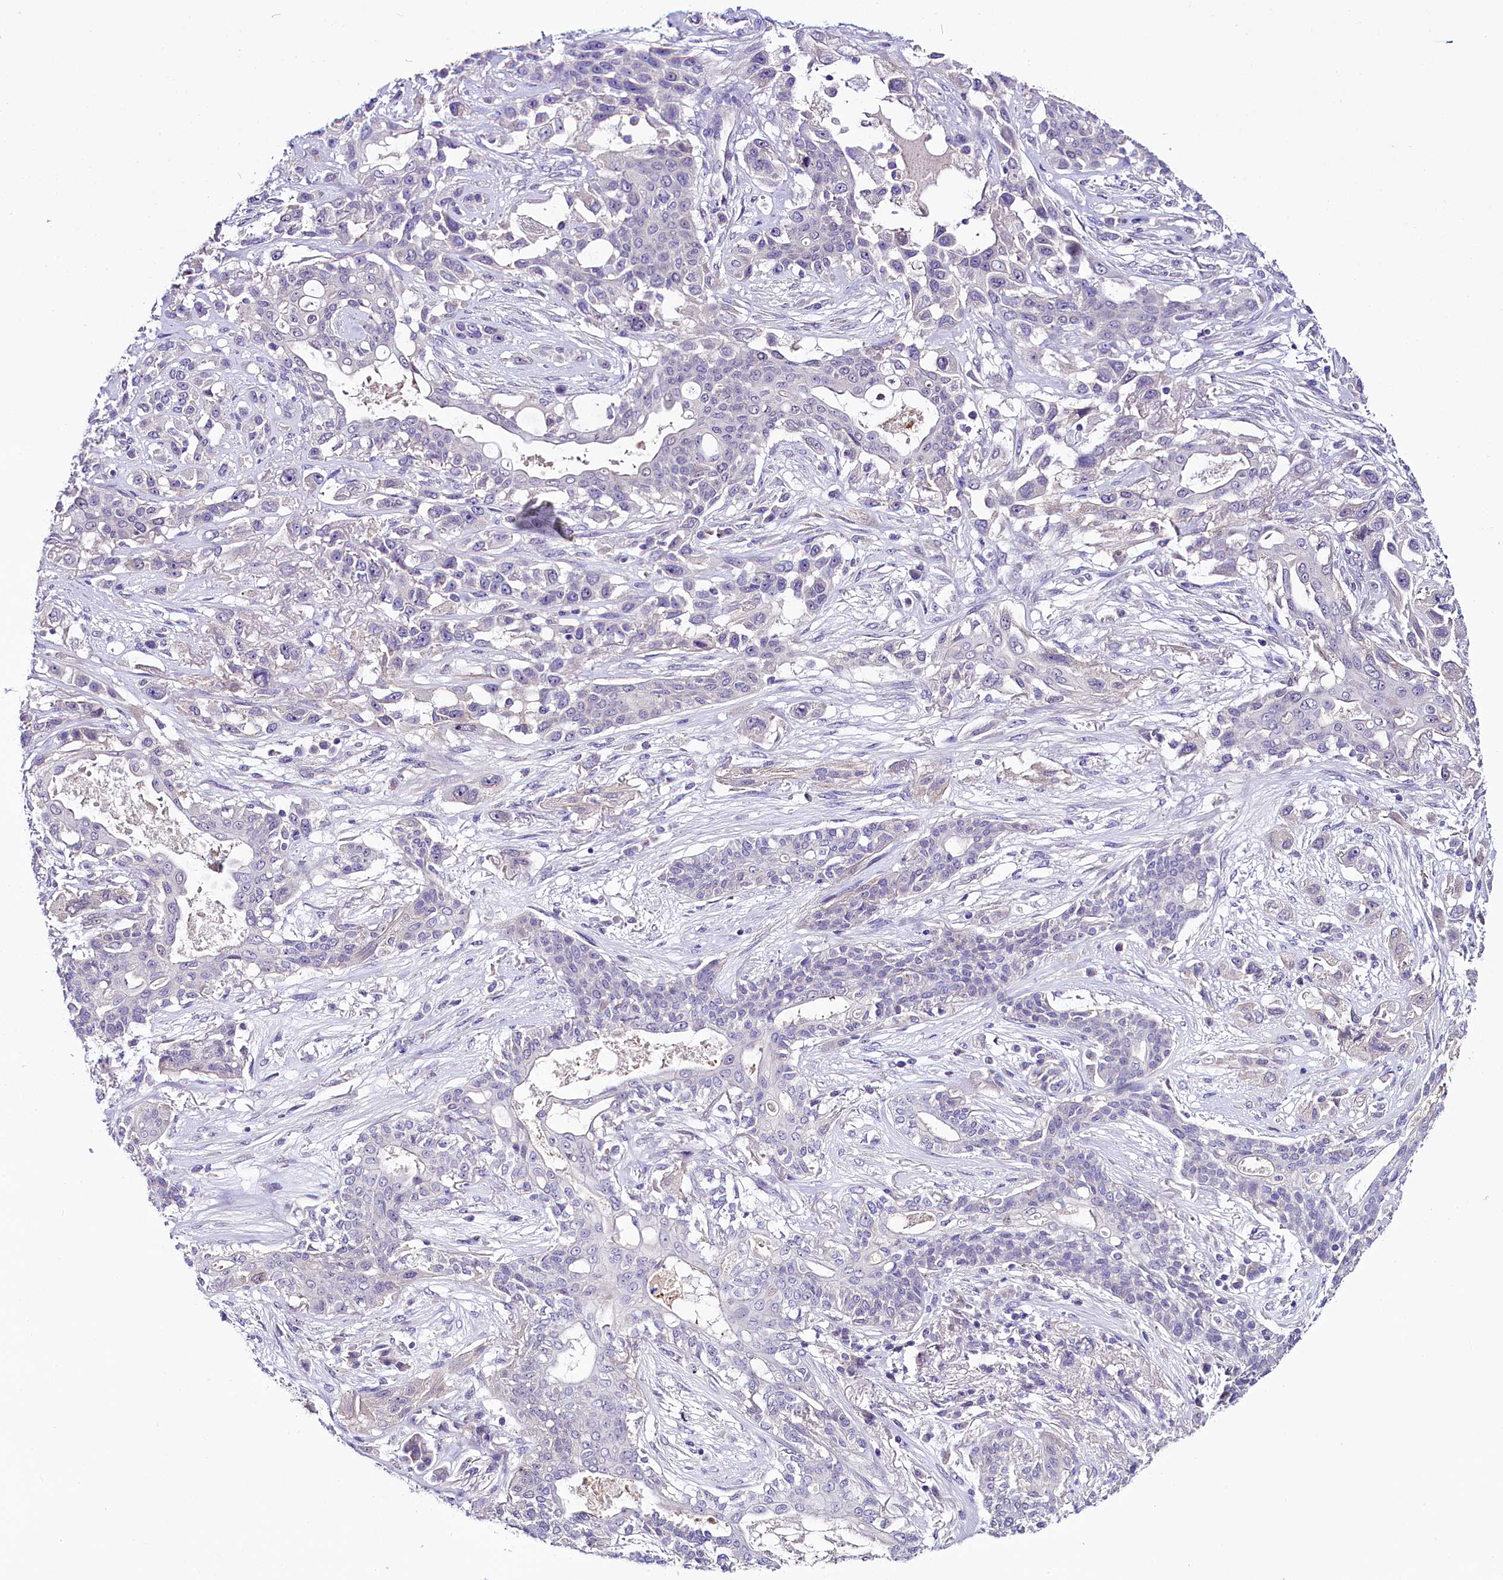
{"staining": {"intensity": "negative", "quantity": "none", "location": "none"}, "tissue": "lung cancer", "cell_type": "Tumor cells", "image_type": "cancer", "snomed": [{"axis": "morphology", "description": "Squamous cell carcinoma, NOS"}, {"axis": "topography", "description": "Lung"}], "caption": "Lung squamous cell carcinoma was stained to show a protein in brown. There is no significant positivity in tumor cells.", "gene": "C9orf40", "patient": {"sex": "female", "age": 70}}